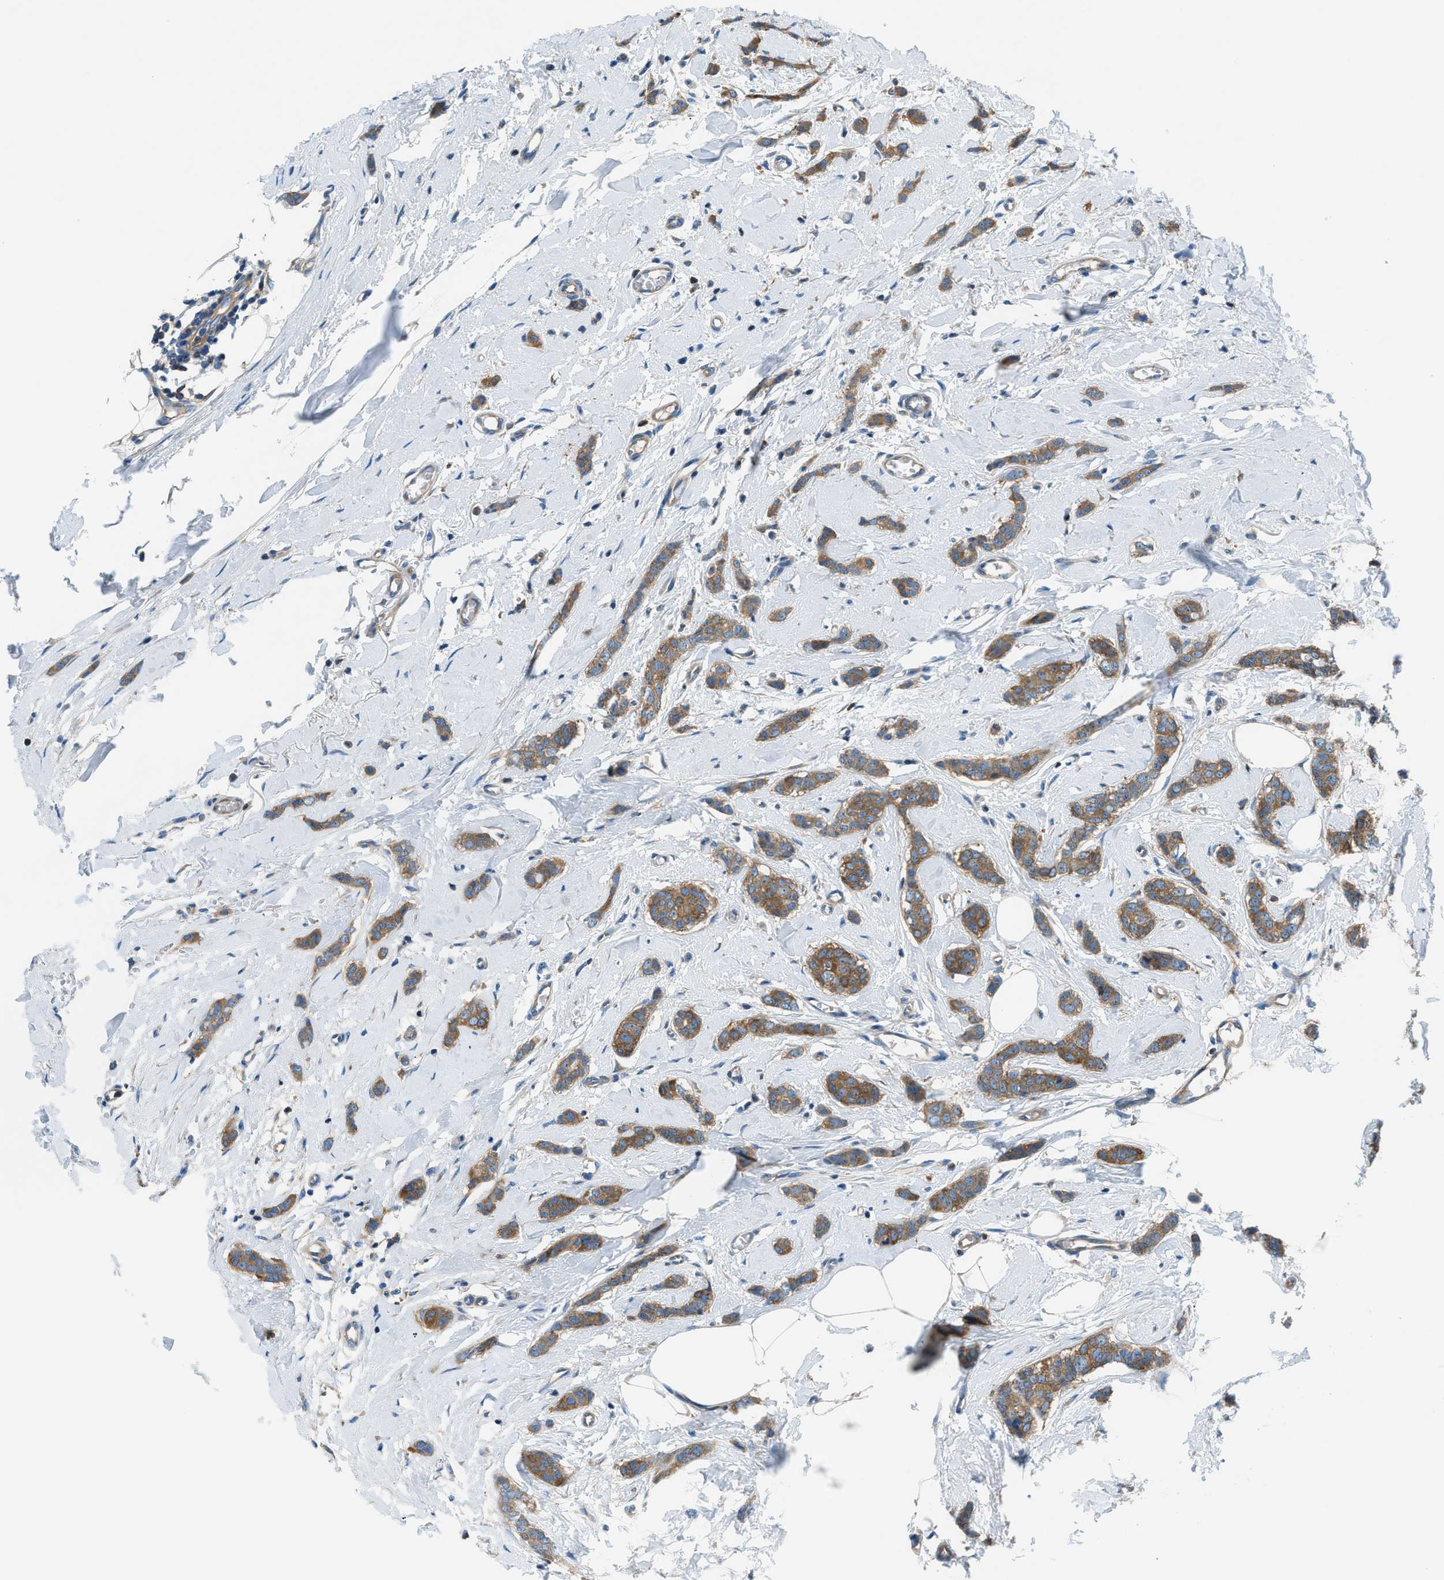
{"staining": {"intensity": "moderate", "quantity": ">75%", "location": "cytoplasmic/membranous"}, "tissue": "breast cancer", "cell_type": "Tumor cells", "image_type": "cancer", "snomed": [{"axis": "morphology", "description": "Lobular carcinoma"}, {"axis": "topography", "description": "Skin"}, {"axis": "topography", "description": "Breast"}], "caption": "High-power microscopy captured an IHC image of lobular carcinoma (breast), revealing moderate cytoplasmic/membranous expression in approximately >75% of tumor cells. (Stains: DAB in brown, nuclei in blue, Microscopy: brightfield microscopy at high magnification).", "gene": "SARS1", "patient": {"sex": "female", "age": 46}}